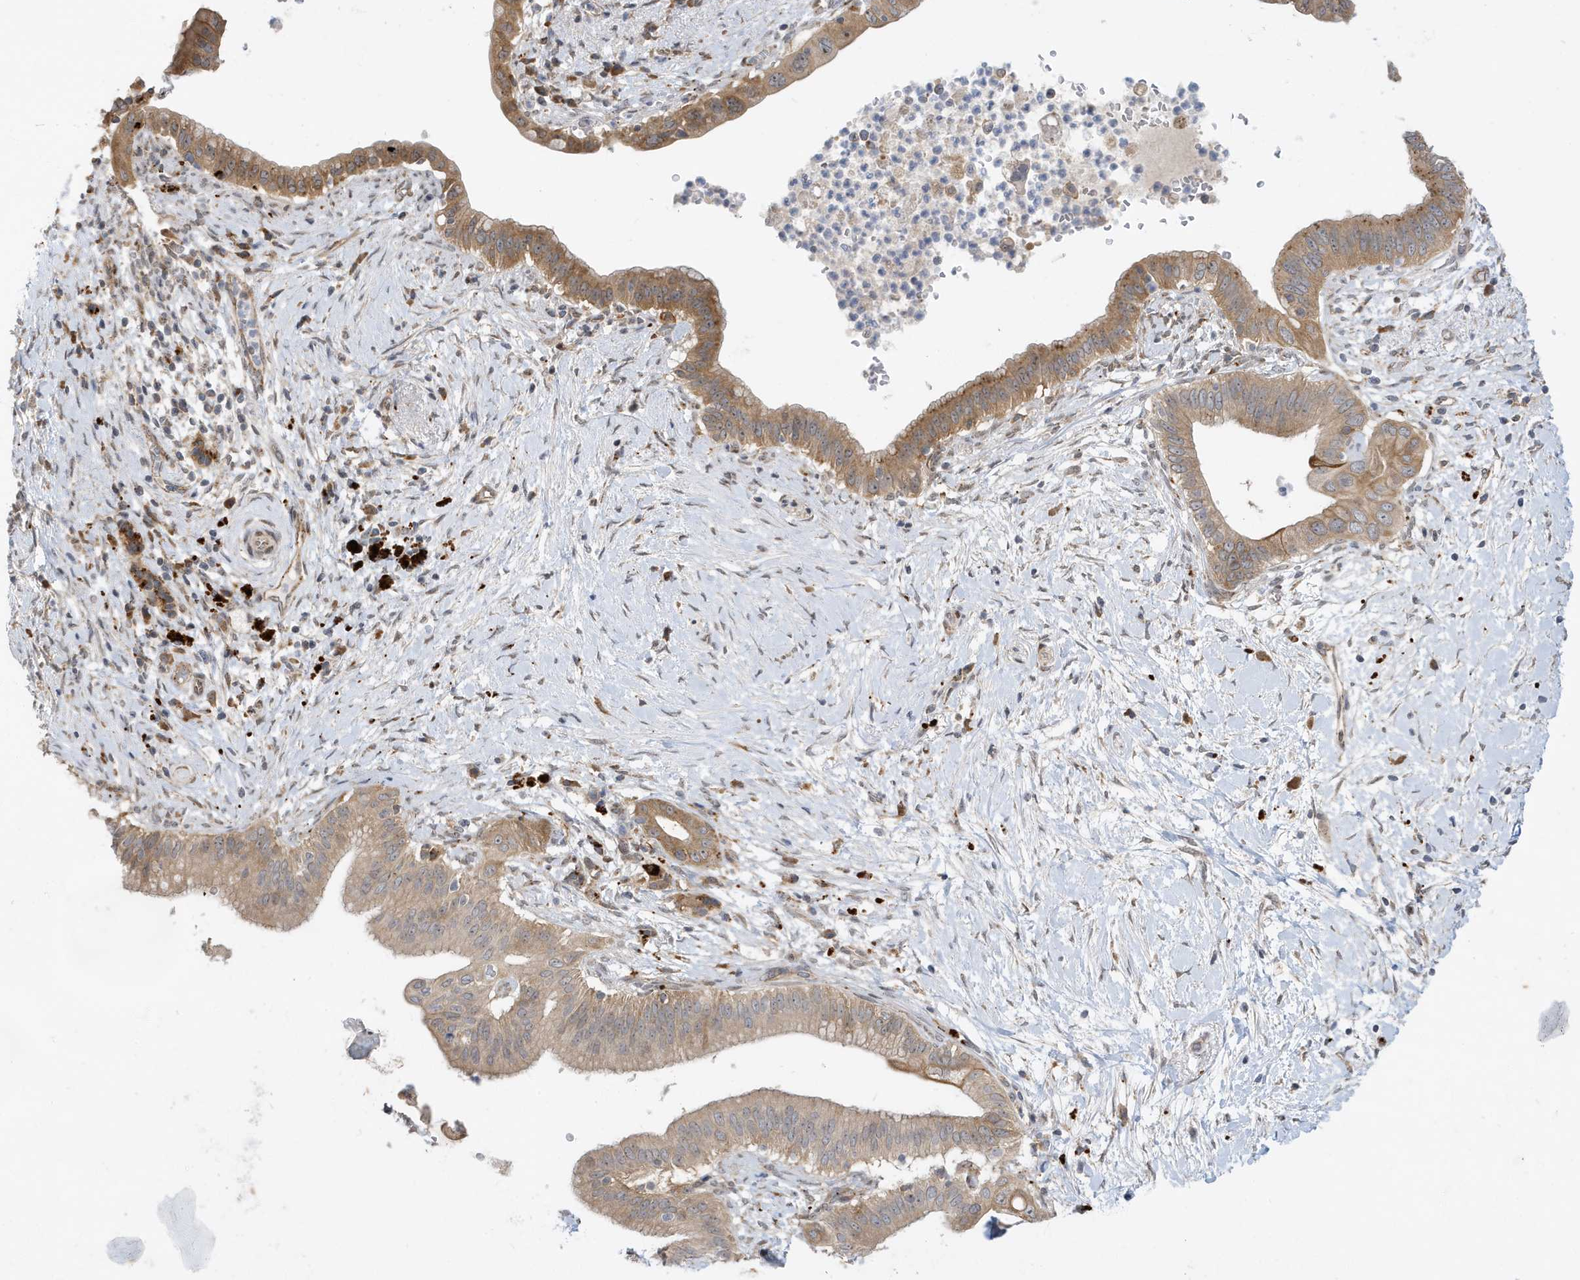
{"staining": {"intensity": "moderate", "quantity": ">75%", "location": "cytoplasmic/membranous"}, "tissue": "pancreatic cancer", "cell_type": "Tumor cells", "image_type": "cancer", "snomed": [{"axis": "morphology", "description": "Adenocarcinoma, NOS"}, {"axis": "topography", "description": "Pancreas"}], "caption": "Tumor cells show medium levels of moderate cytoplasmic/membranous staining in about >75% of cells in adenocarcinoma (pancreatic).", "gene": "ZNF507", "patient": {"sex": "male", "age": 68}}